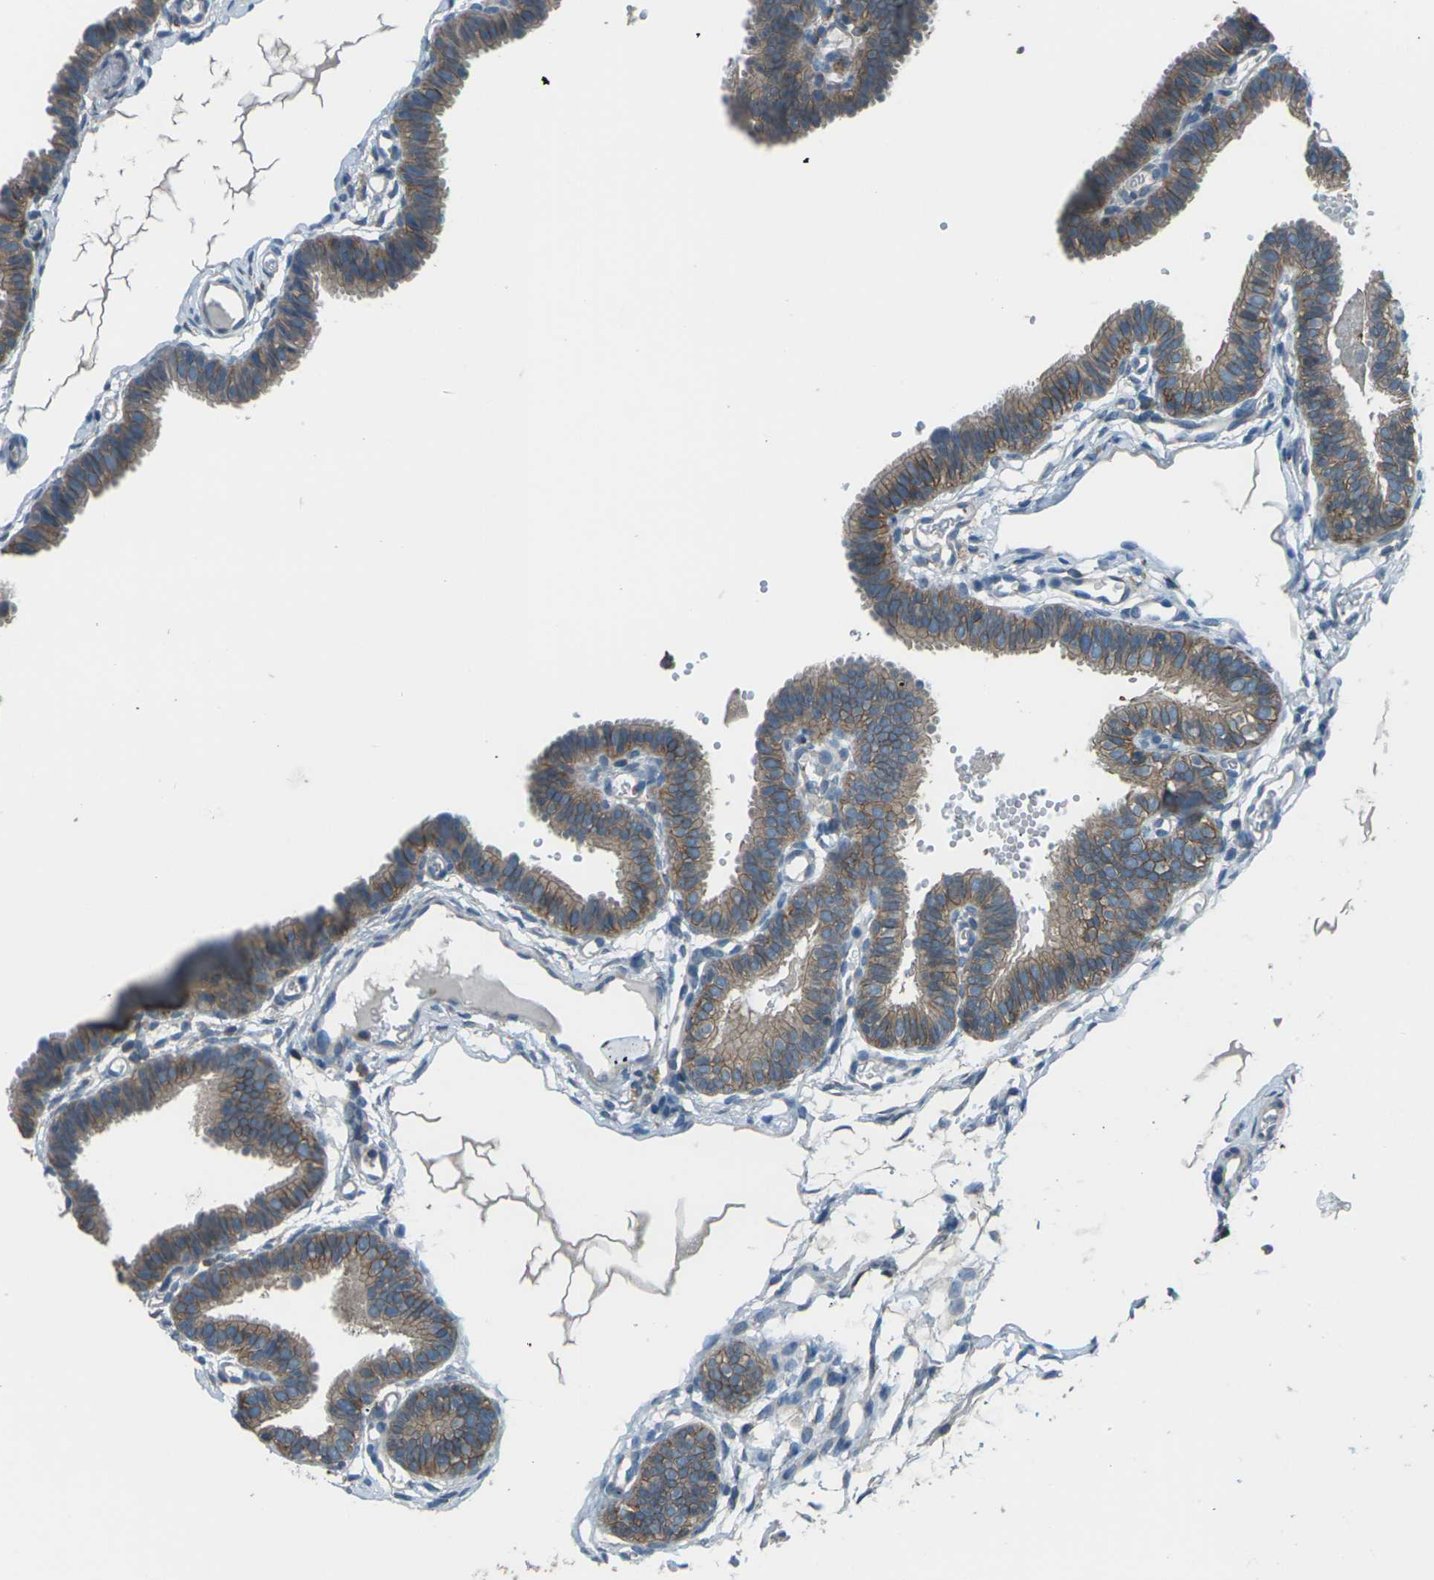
{"staining": {"intensity": "moderate", "quantity": ">75%", "location": "cytoplasmic/membranous"}, "tissue": "fallopian tube", "cell_type": "Glandular cells", "image_type": "normal", "snomed": [{"axis": "morphology", "description": "Normal tissue, NOS"}, {"axis": "topography", "description": "Fallopian tube"}, {"axis": "topography", "description": "Placenta"}], "caption": "Fallopian tube stained for a protein (brown) exhibits moderate cytoplasmic/membranous positive staining in approximately >75% of glandular cells.", "gene": "CMTM4", "patient": {"sex": "female", "age": 34}}